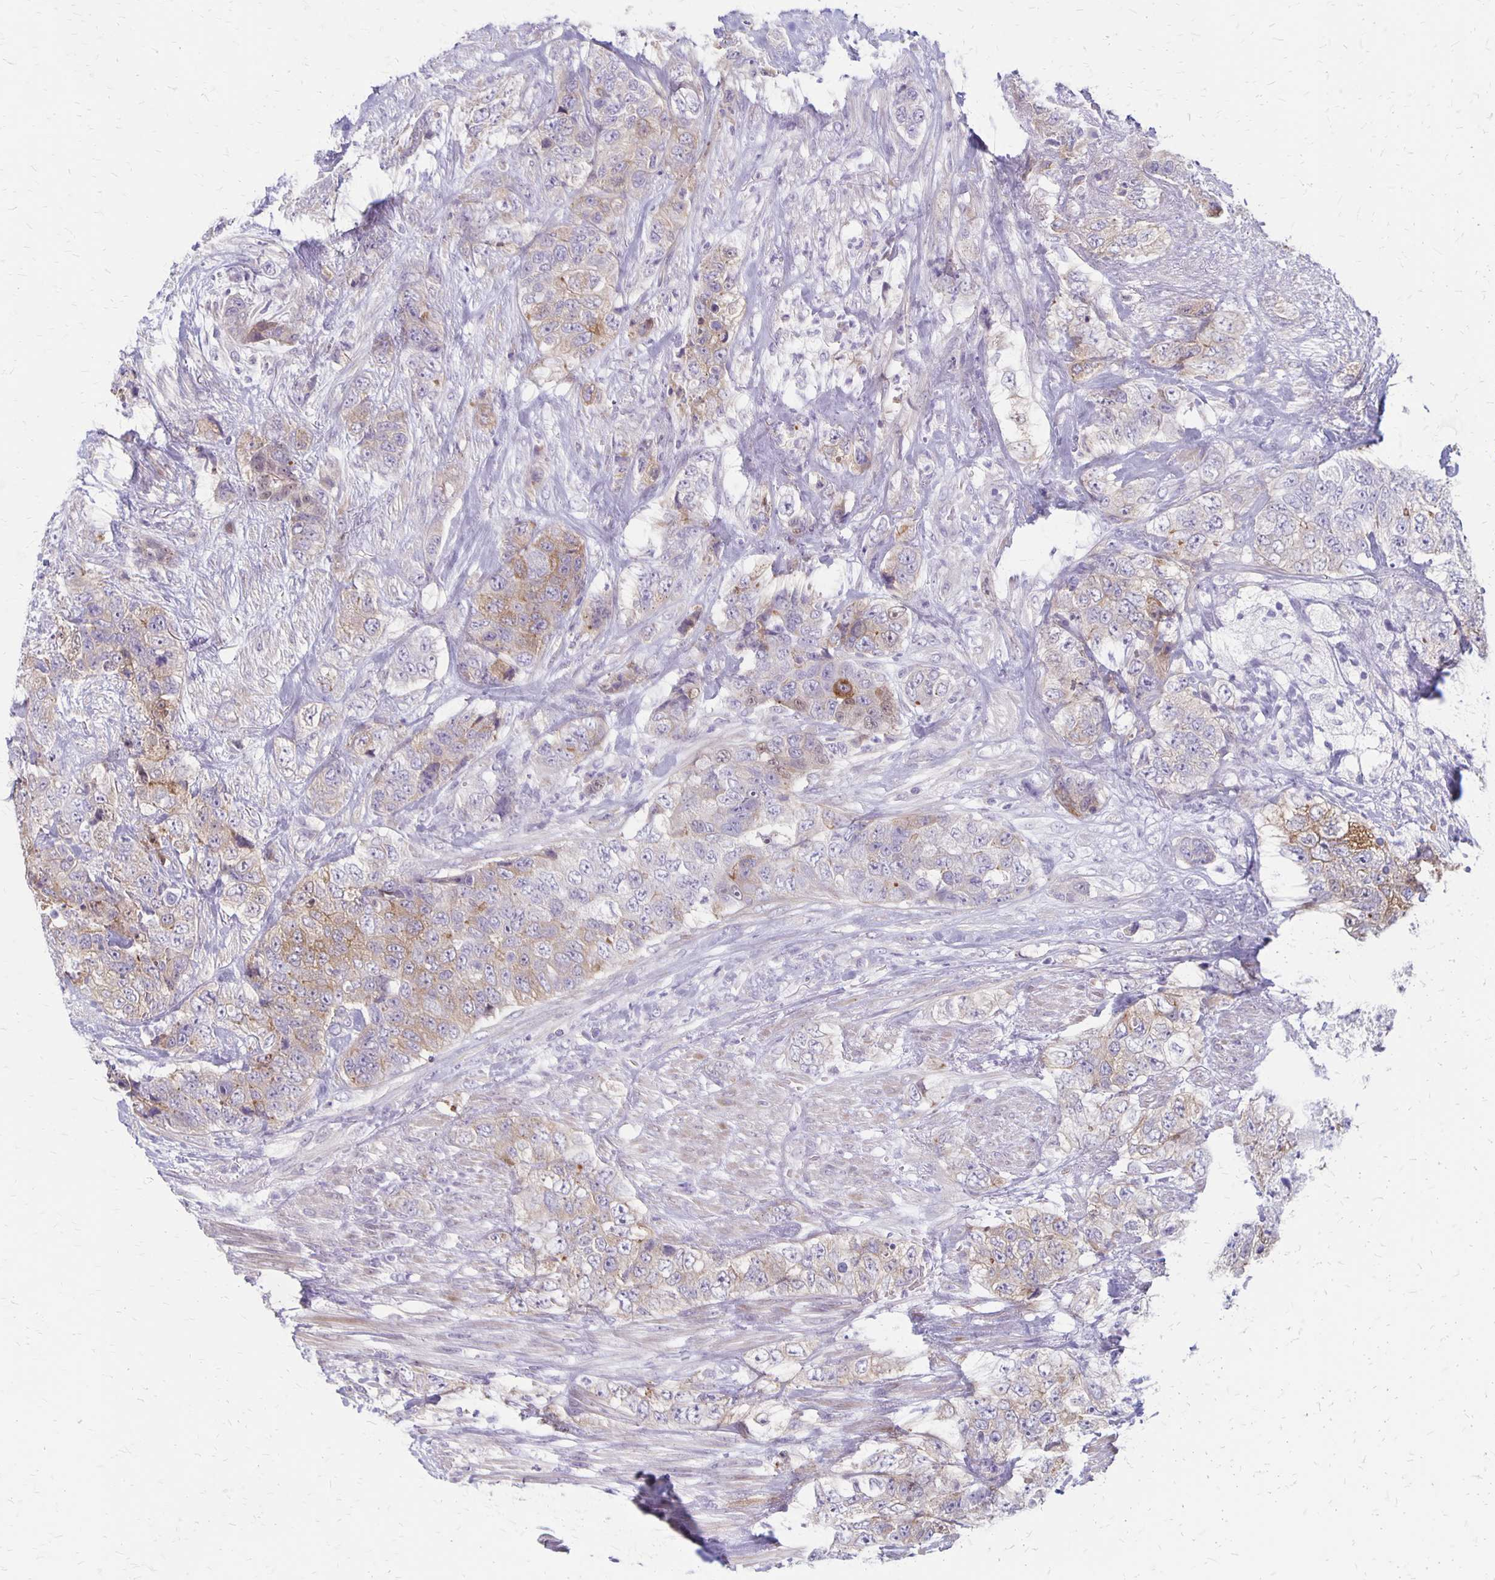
{"staining": {"intensity": "weak", "quantity": "<25%", "location": "cytoplasmic/membranous"}, "tissue": "urothelial cancer", "cell_type": "Tumor cells", "image_type": "cancer", "snomed": [{"axis": "morphology", "description": "Urothelial carcinoma, High grade"}, {"axis": "topography", "description": "Urinary bladder"}], "caption": "The histopathology image reveals no staining of tumor cells in urothelial cancer.", "gene": "HOMER1", "patient": {"sex": "female", "age": 78}}